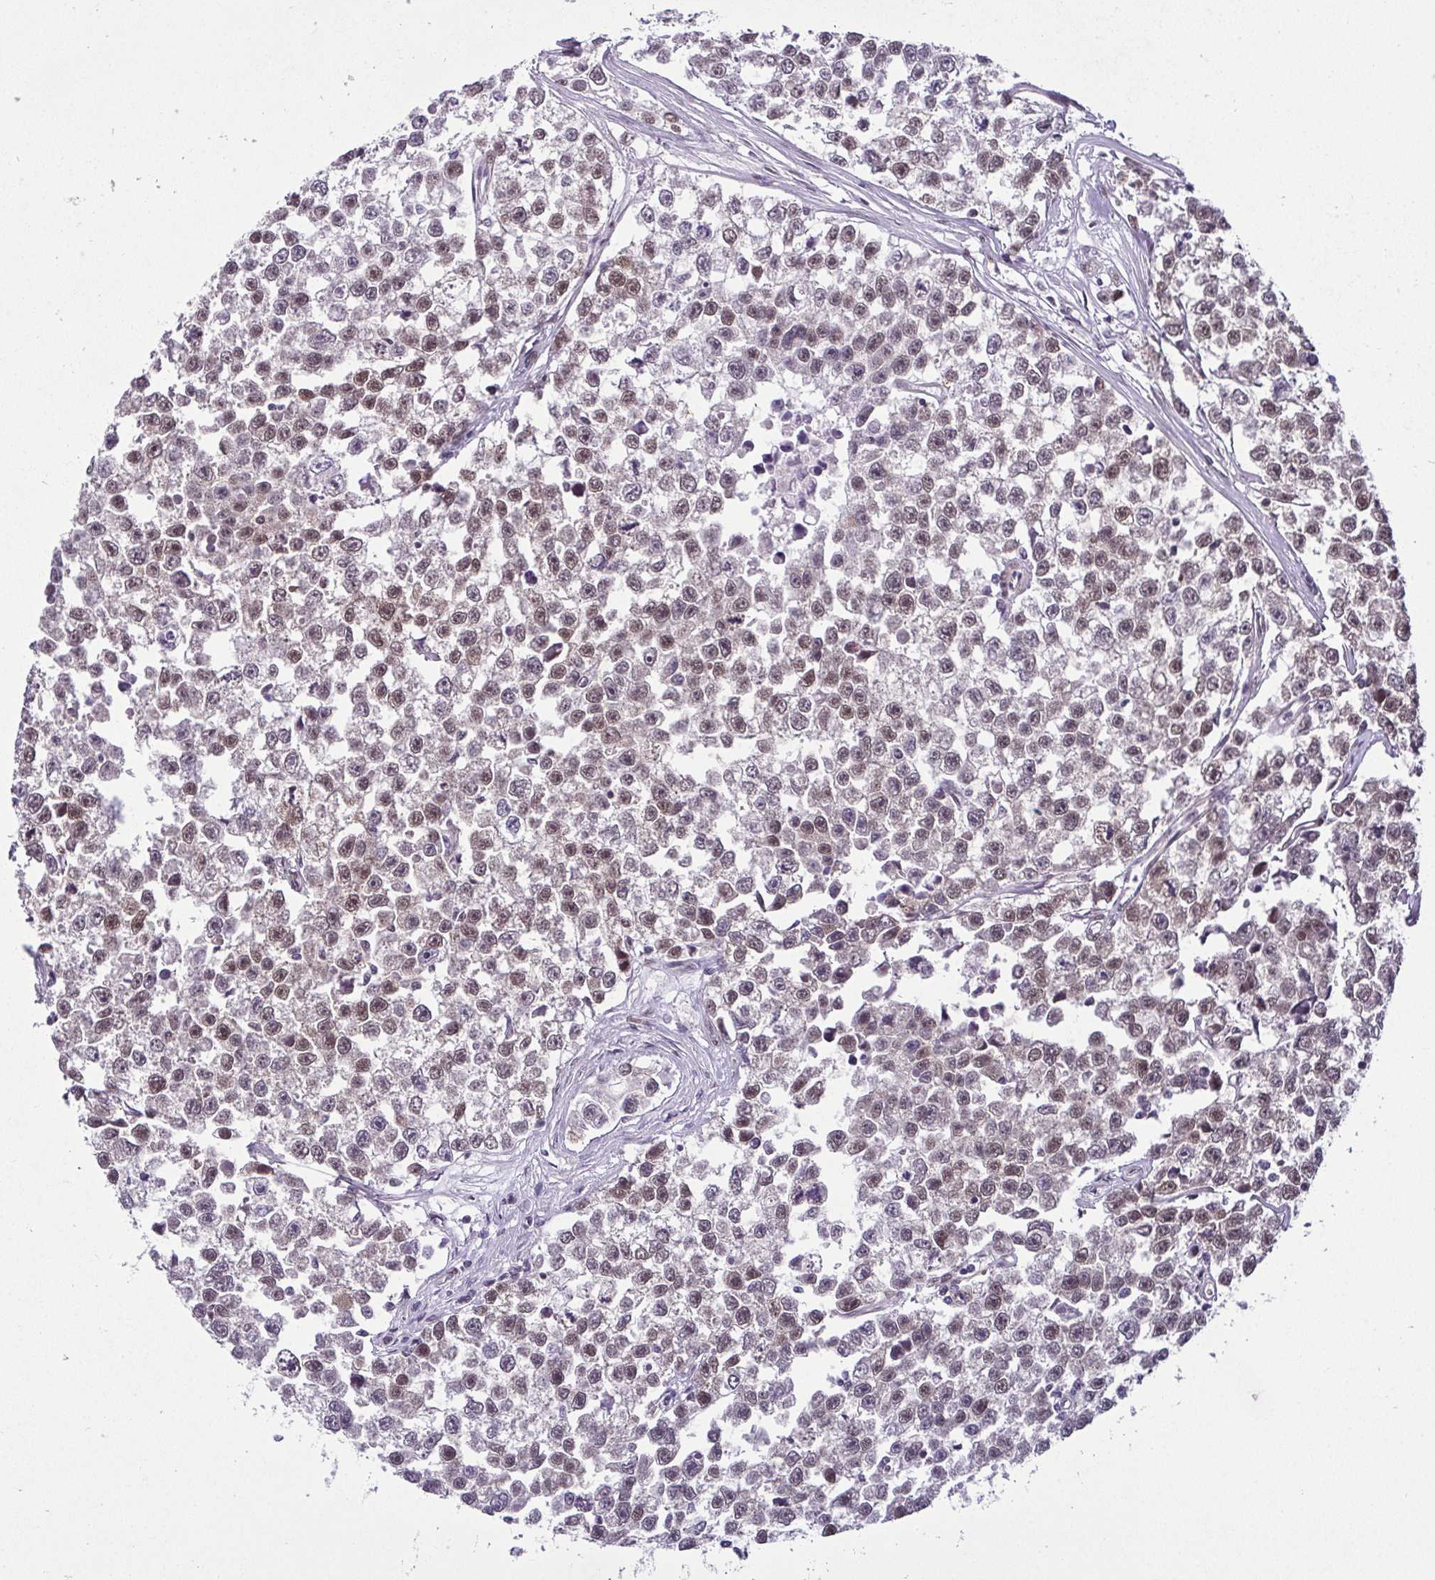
{"staining": {"intensity": "weak", "quantity": "25%-75%", "location": "nuclear"}, "tissue": "testis cancer", "cell_type": "Tumor cells", "image_type": "cancer", "snomed": [{"axis": "morphology", "description": "Seminoma, NOS"}, {"axis": "topography", "description": "Testis"}], "caption": "Human testis cancer (seminoma) stained with a protein marker demonstrates weak staining in tumor cells.", "gene": "RBM3", "patient": {"sex": "male", "age": 26}}